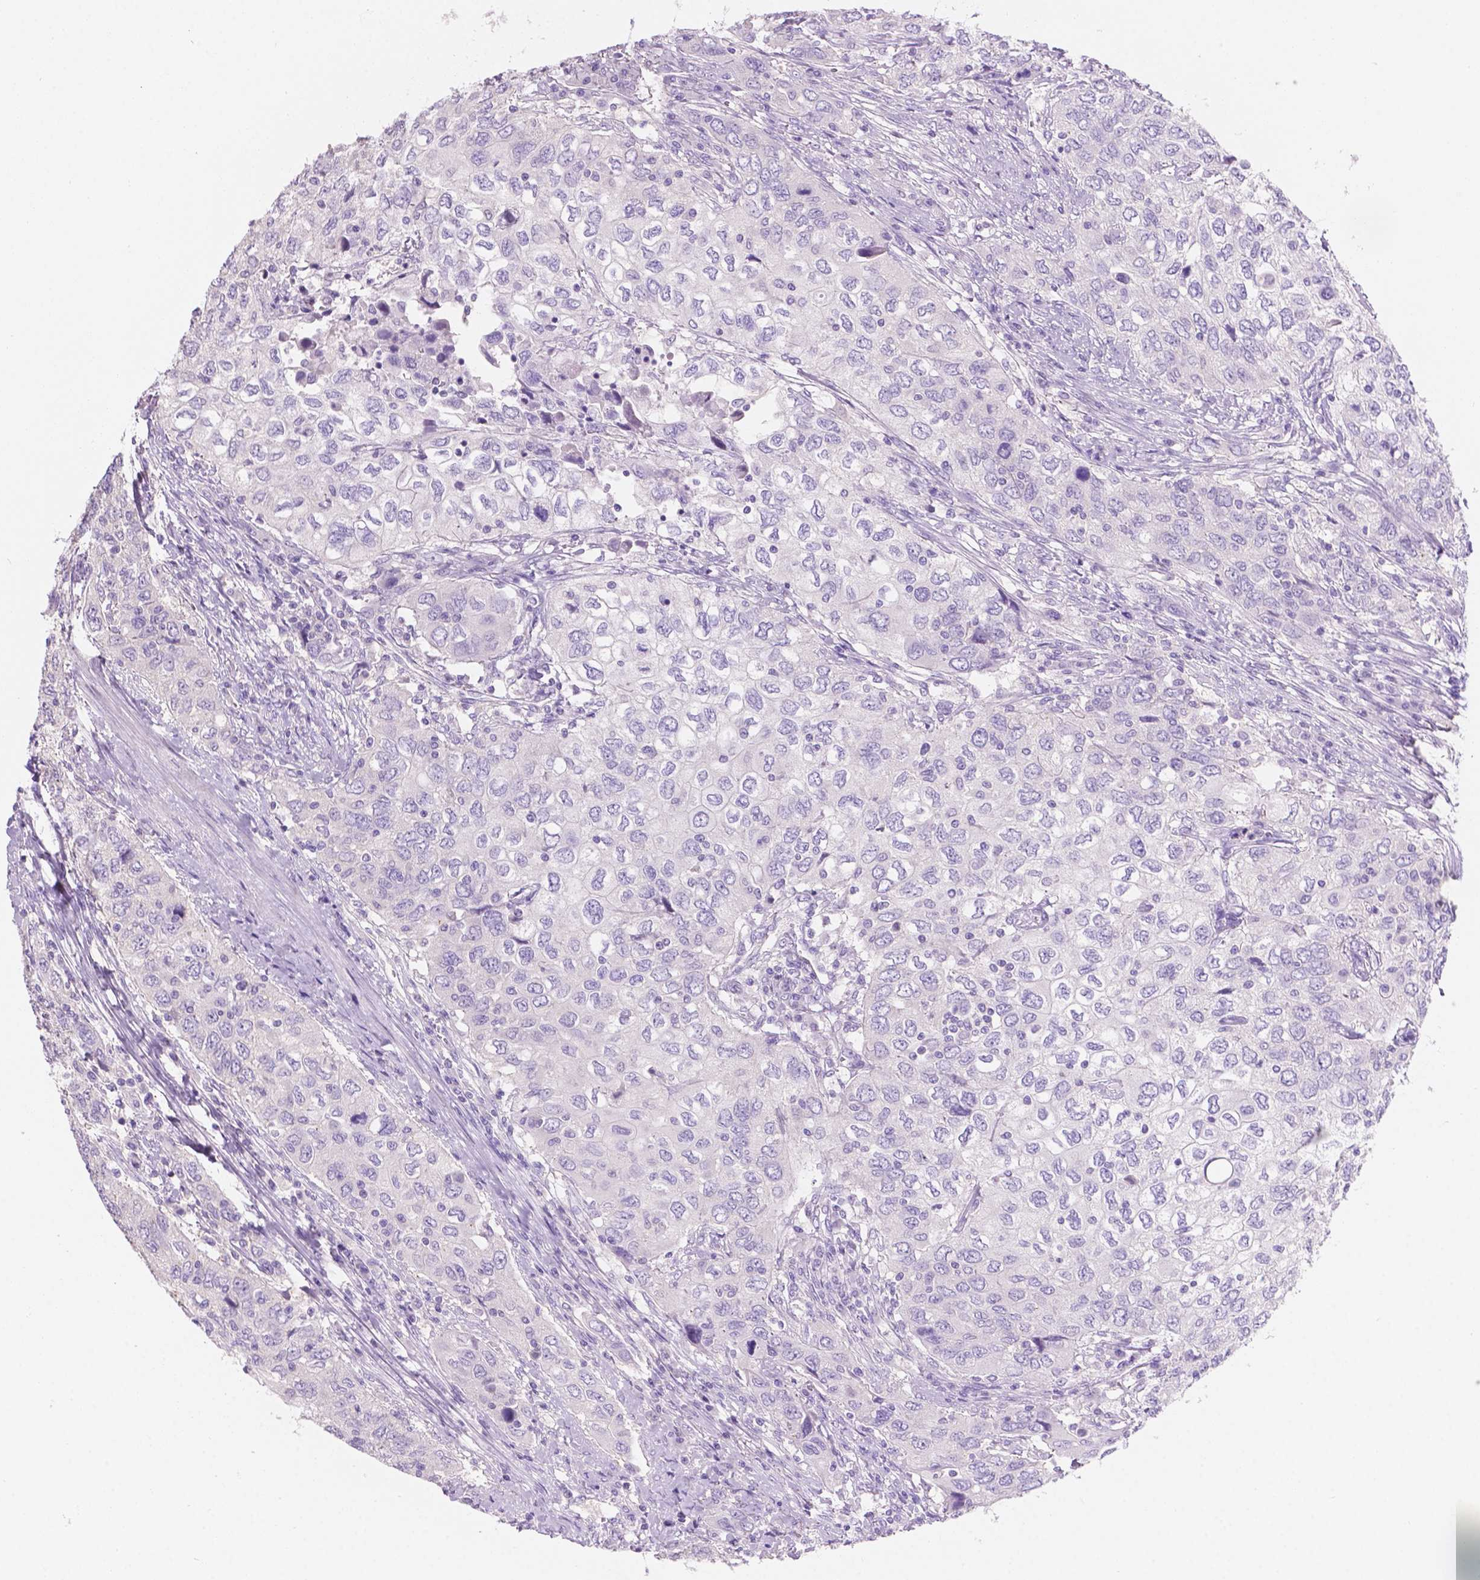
{"staining": {"intensity": "negative", "quantity": "none", "location": "none"}, "tissue": "urothelial cancer", "cell_type": "Tumor cells", "image_type": "cancer", "snomed": [{"axis": "morphology", "description": "Urothelial carcinoma, High grade"}, {"axis": "topography", "description": "Urinary bladder"}], "caption": "A photomicrograph of urothelial carcinoma (high-grade) stained for a protein exhibits no brown staining in tumor cells.", "gene": "SBSN", "patient": {"sex": "male", "age": 76}}